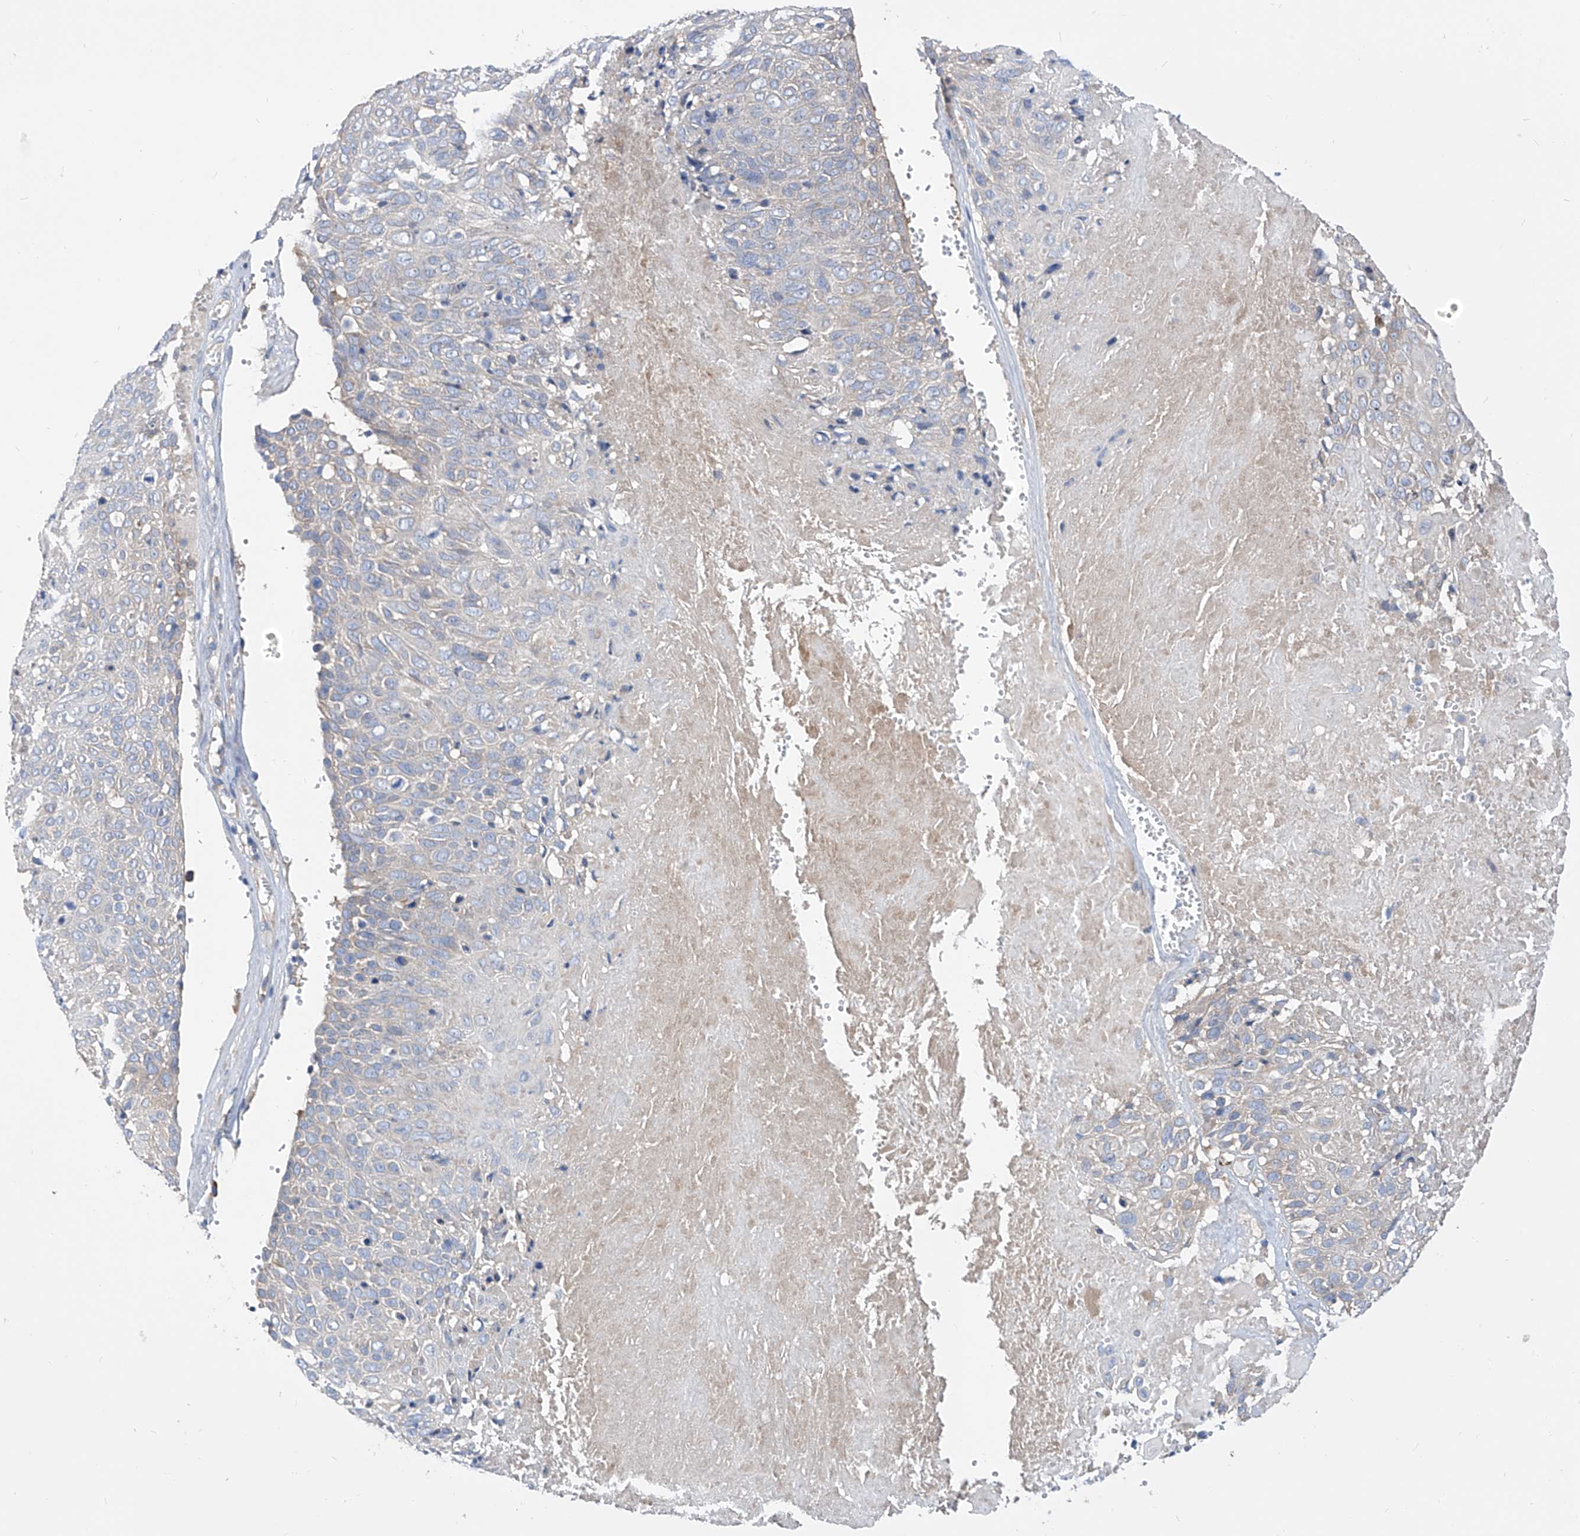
{"staining": {"intensity": "negative", "quantity": "none", "location": "none"}, "tissue": "cervical cancer", "cell_type": "Tumor cells", "image_type": "cancer", "snomed": [{"axis": "morphology", "description": "Squamous cell carcinoma, NOS"}, {"axis": "topography", "description": "Cervix"}], "caption": "High magnification brightfield microscopy of squamous cell carcinoma (cervical) stained with DAB (brown) and counterstained with hematoxylin (blue): tumor cells show no significant staining.", "gene": "UFL1", "patient": {"sex": "female", "age": 74}}